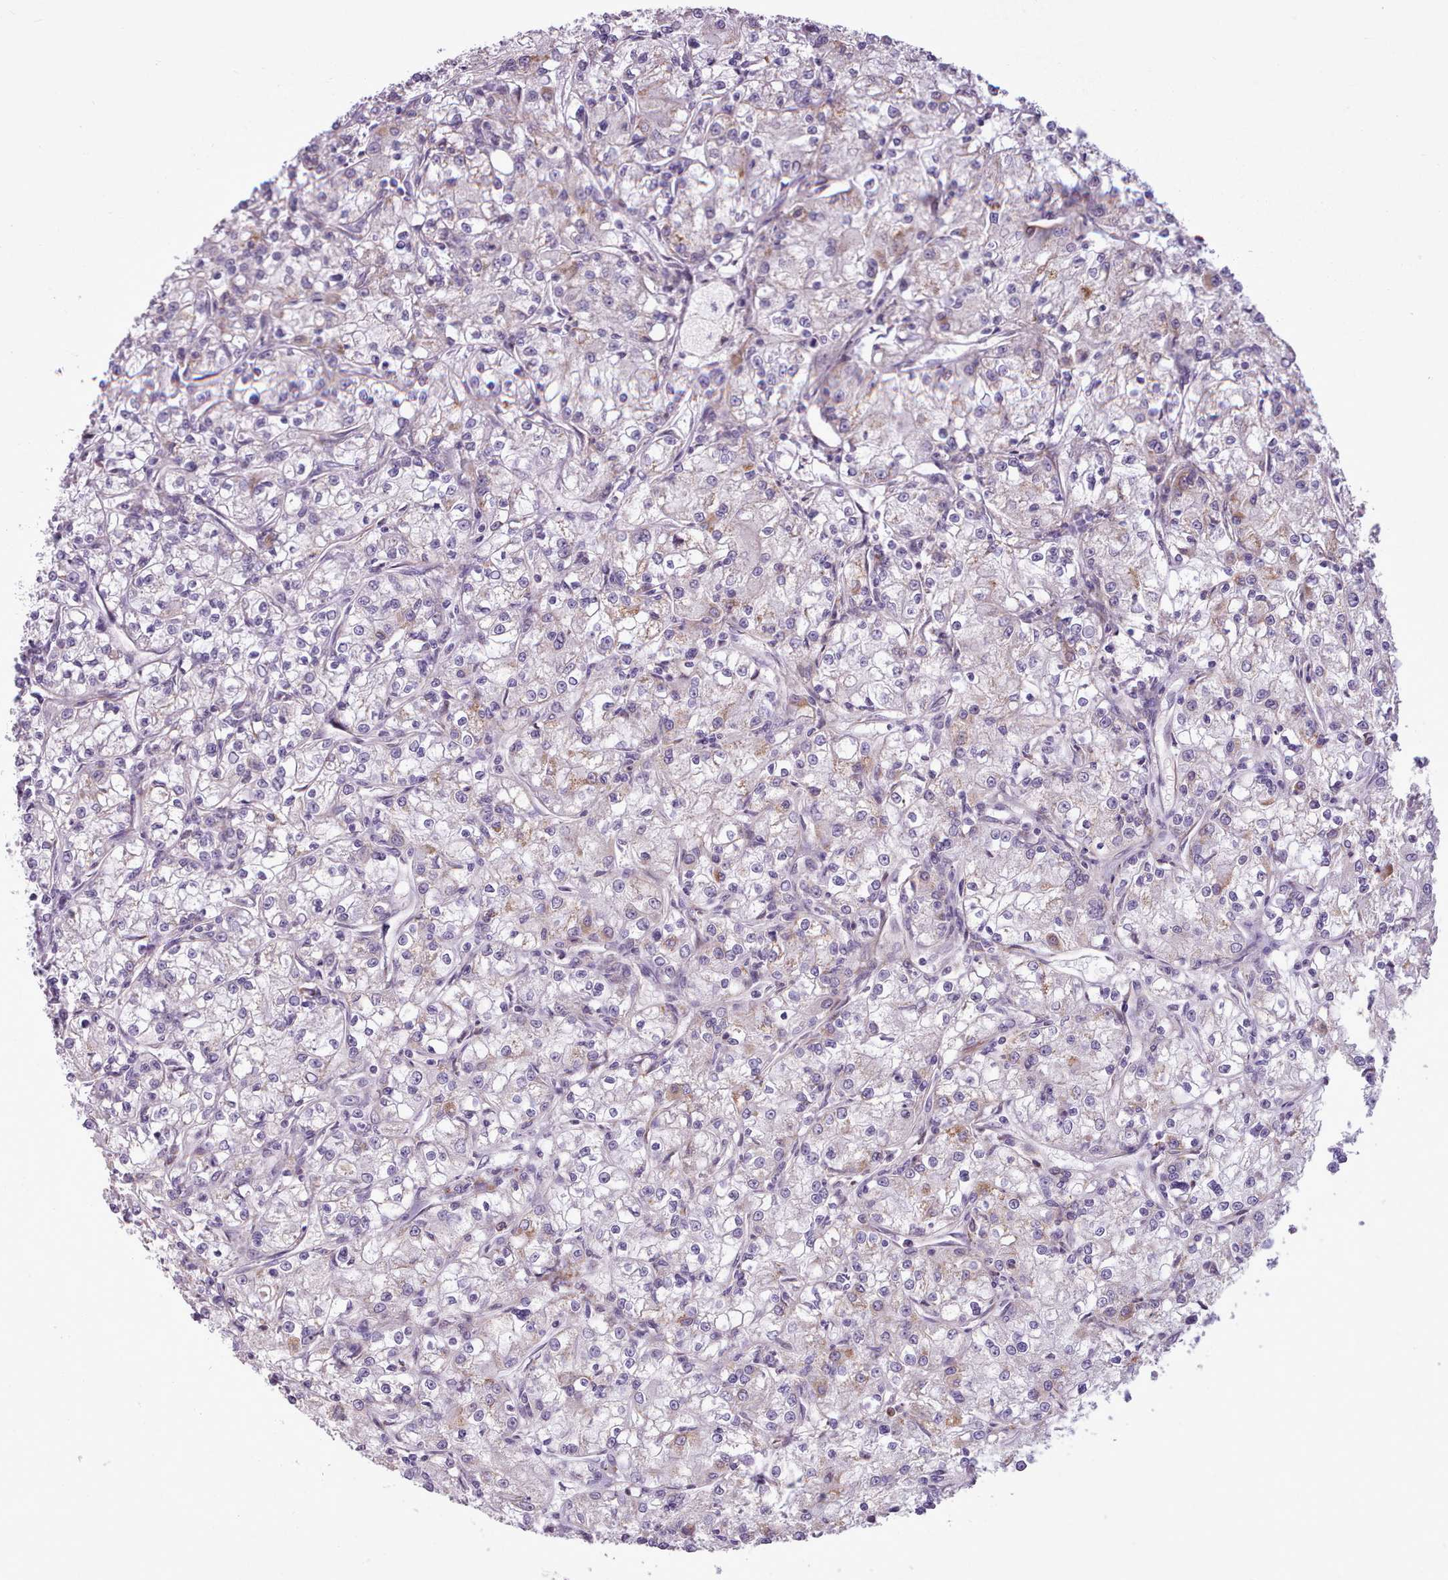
{"staining": {"intensity": "negative", "quantity": "none", "location": "none"}, "tissue": "renal cancer", "cell_type": "Tumor cells", "image_type": "cancer", "snomed": [{"axis": "morphology", "description": "Adenocarcinoma, NOS"}, {"axis": "topography", "description": "Kidney"}], "caption": "This is an immunohistochemistry (IHC) image of human renal cancer (adenocarcinoma). There is no expression in tumor cells.", "gene": "AVL9", "patient": {"sex": "female", "age": 59}}